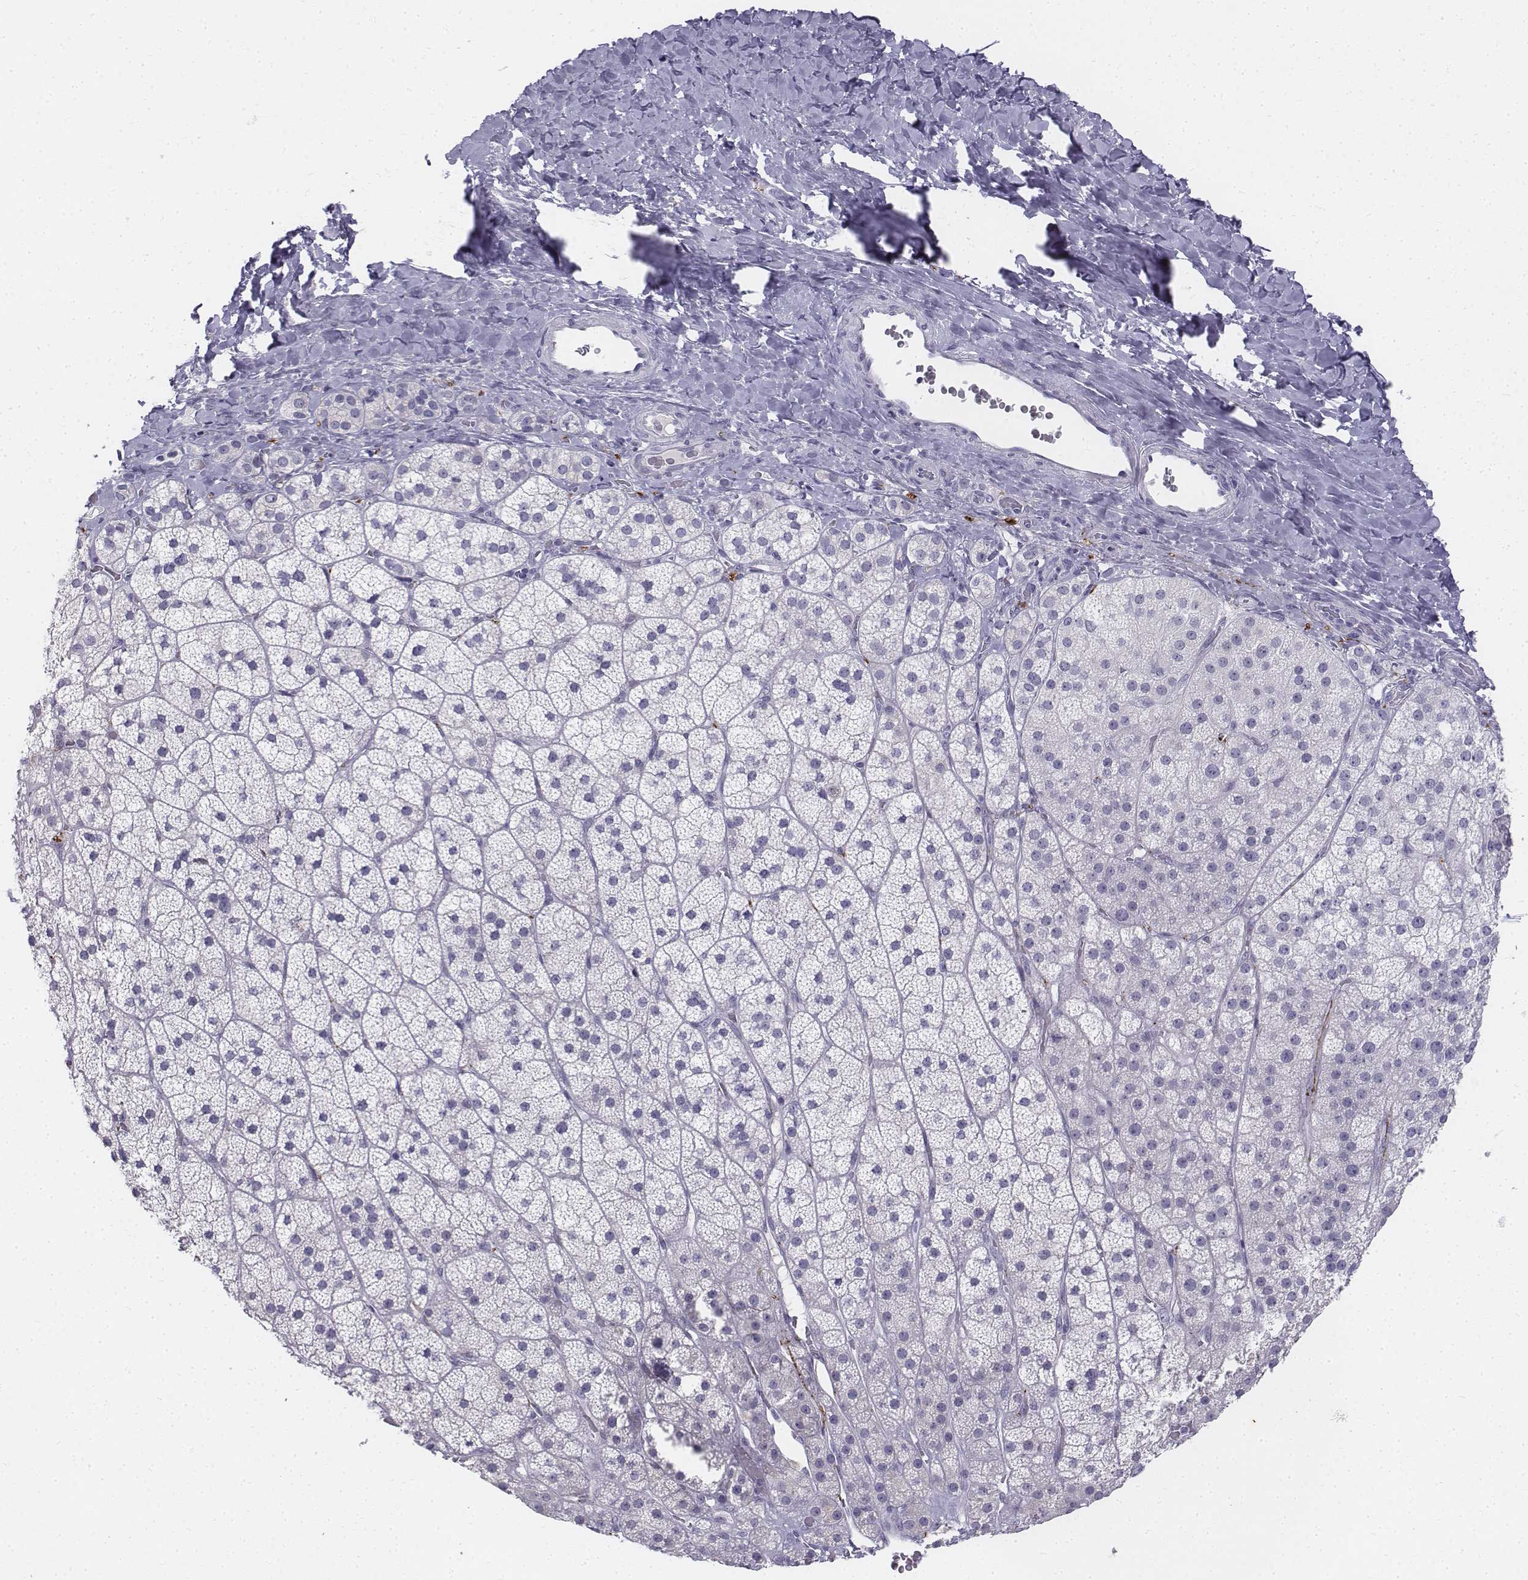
{"staining": {"intensity": "strong", "quantity": "25%-75%", "location": "cytoplasmic/membranous"}, "tissue": "adrenal gland", "cell_type": "Glandular cells", "image_type": "normal", "snomed": [{"axis": "morphology", "description": "Normal tissue, NOS"}, {"axis": "topography", "description": "Adrenal gland"}], "caption": "Protein expression analysis of benign adrenal gland exhibits strong cytoplasmic/membranous positivity in approximately 25%-75% of glandular cells.", "gene": "TH", "patient": {"sex": "male", "age": 57}}